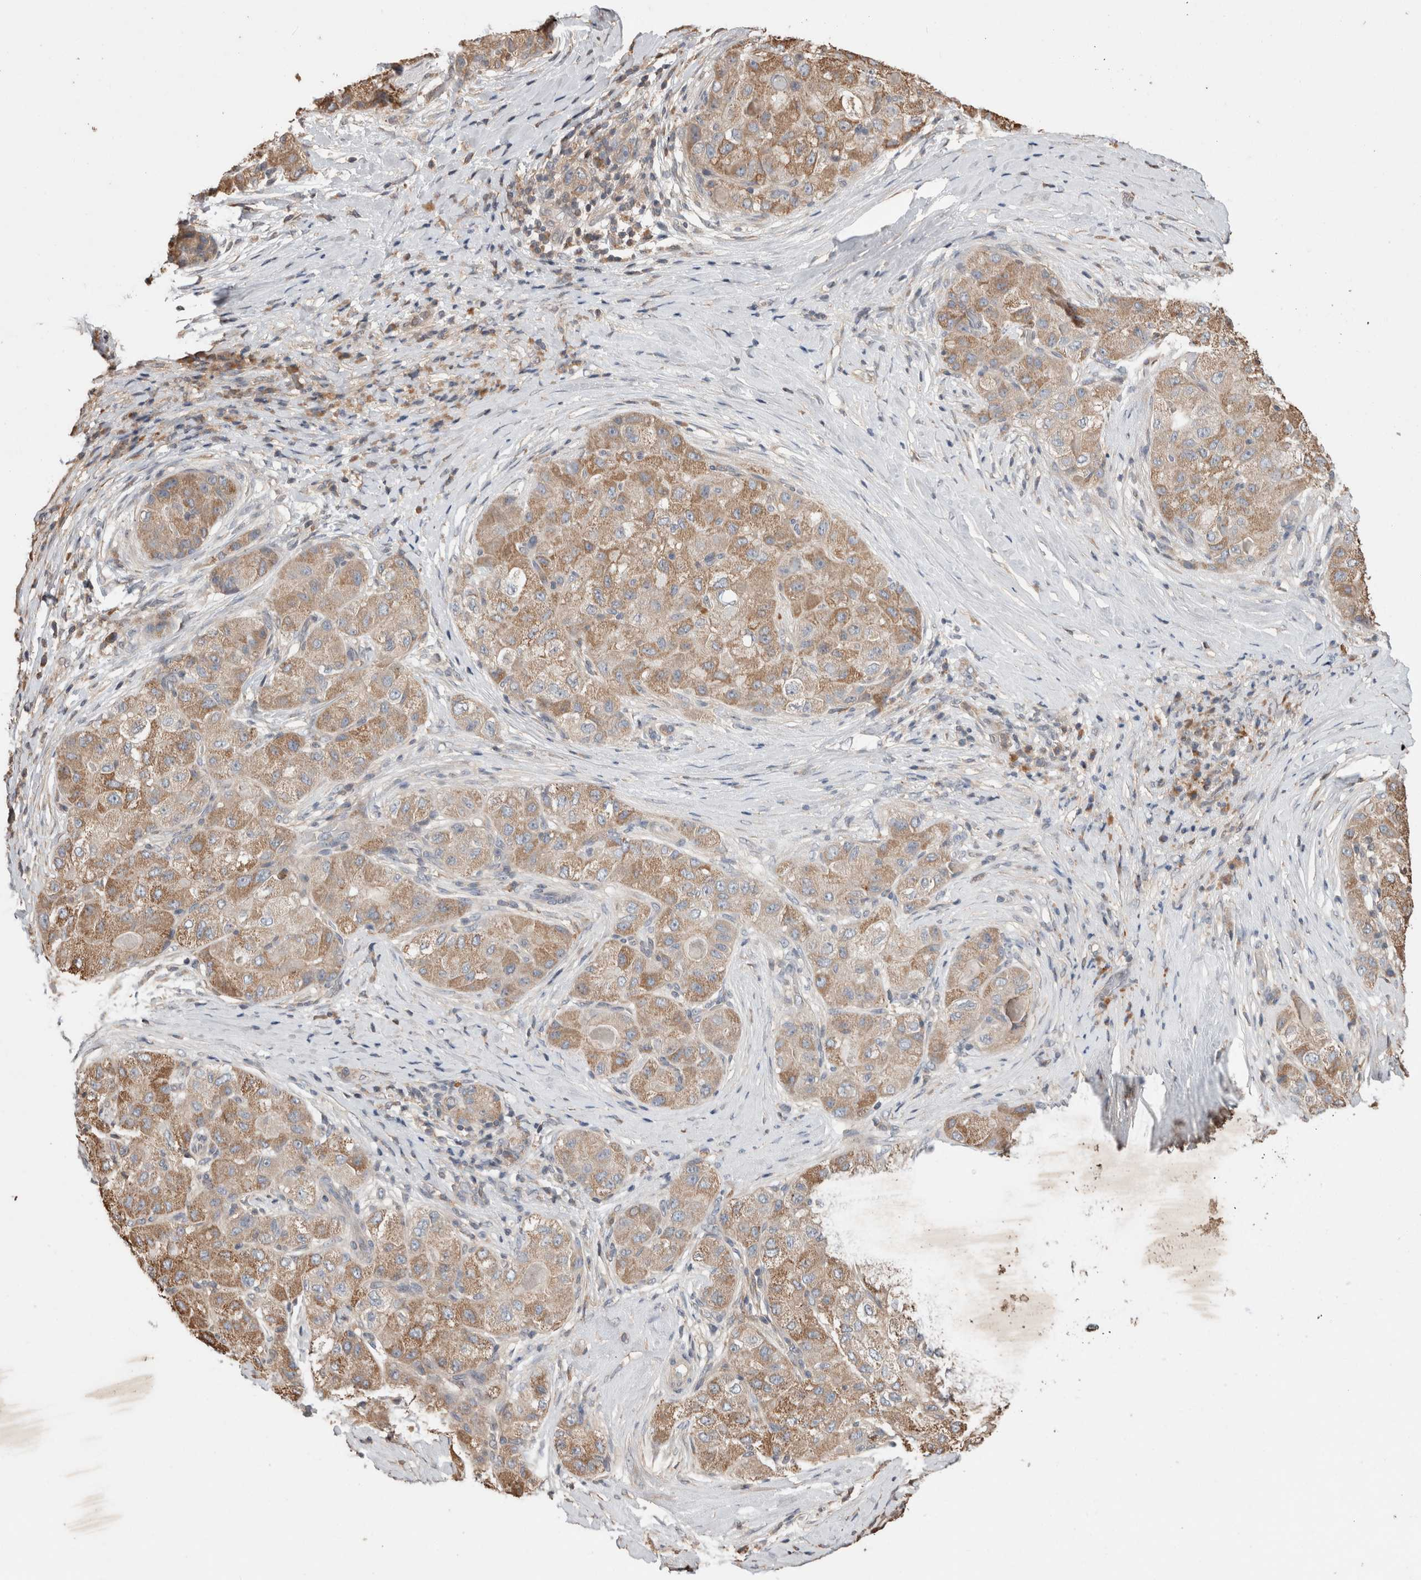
{"staining": {"intensity": "moderate", "quantity": ">75%", "location": "cytoplasmic/membranous"}, "tissue": "liver cancer", "cell_type": "Tumor cells", "image_type": "cancer", "snomed": [{"axis": "morphology", "description": "Carcinoma, Hepatocellular, NOS"}, {"axis": "topography", "description": "Liver"}], "caption": "Immunohistochemical staining of human liver cancer shows moderate cytoplasmic/membranous protein positivity in approximately >75% of tumor cells. (DAB (3,3'-diaminobenzidine) IHC with brightfield microscopy, high magnification).", "gene": "TRIM5", "patient": {"sex": "male", "age": 80}}